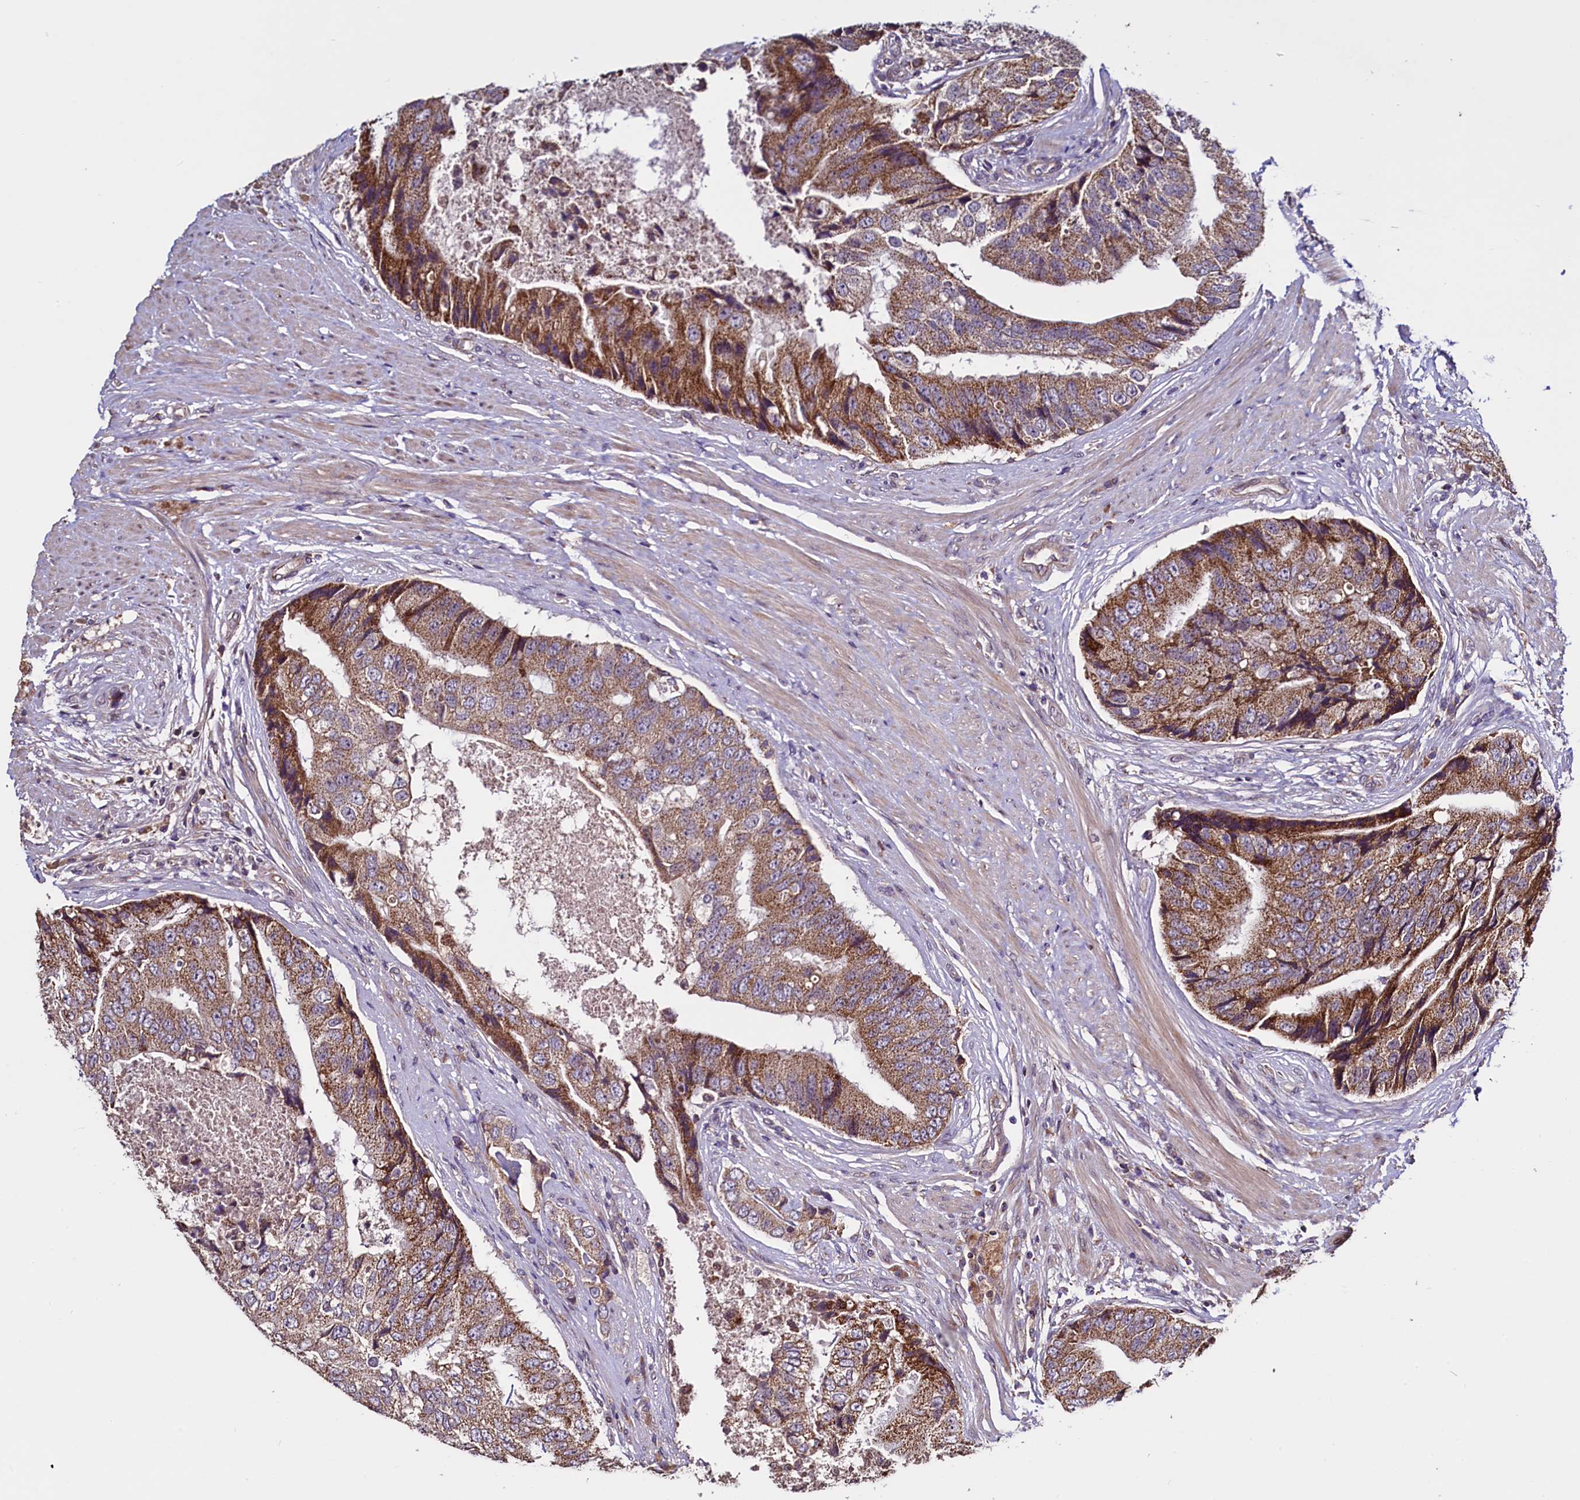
{"staining": {"intensity": "moderate", "quantity": ">75%", "location": "cytoplasmic/membranous"}, "tissue": "prostate cancer", "cell_type": "Tumor cells", "image_type": "cancer", "snomed": [{"axis": "morphology", "description": "Adenocarcinoma, High grade"}, {"axis": "topography", "description": "Prostate"}], "caption": "This photomicrograph reveals immunohistochemistry (IHC) staining of high-grade adenocarcinoma (prostate), with medium moderate cytoplasmic/membranous staining in approximately >75% of tumor cells.", "gene": "RBFA", "patient": {"sex": "male", "age": 70}}